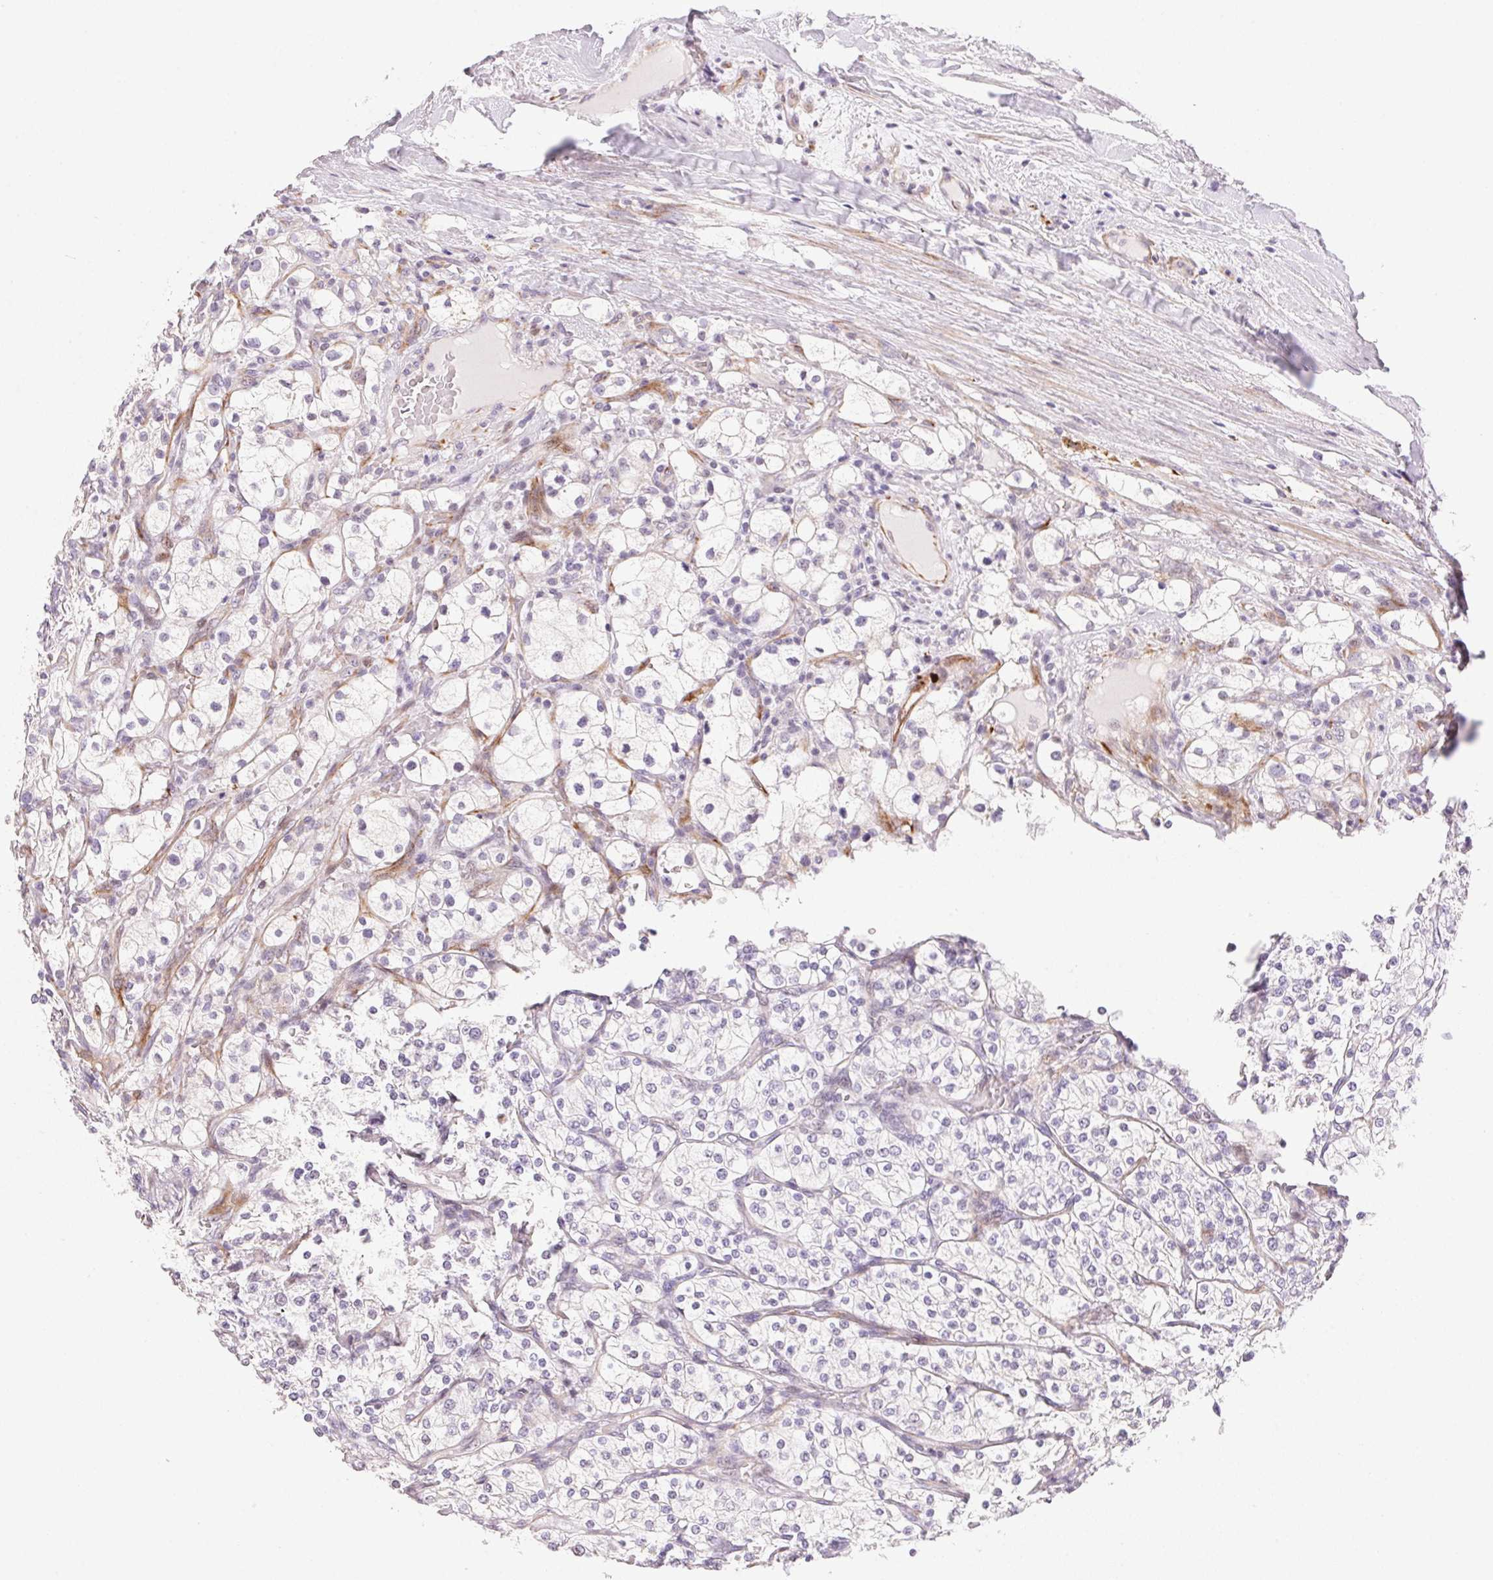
{"staining": {"intensity": "negative", "quantity": "none", "location": "none"}, "tissue": "renal cancer", "cell_type": "Tumor cells", "image_type": "cancer", "snomed": [{"axis": "morphology", "description": "Adenocarcinoma, NOS"}, {"axis": "topography", "description": "Kidney"}], "caption": "Immunohistochemical staining of human adenocarcinoma (renal) exhibits no significant staining in tumor cells.", "gene": "GYG2", "patient": {"sex": "male", "age": 80}}